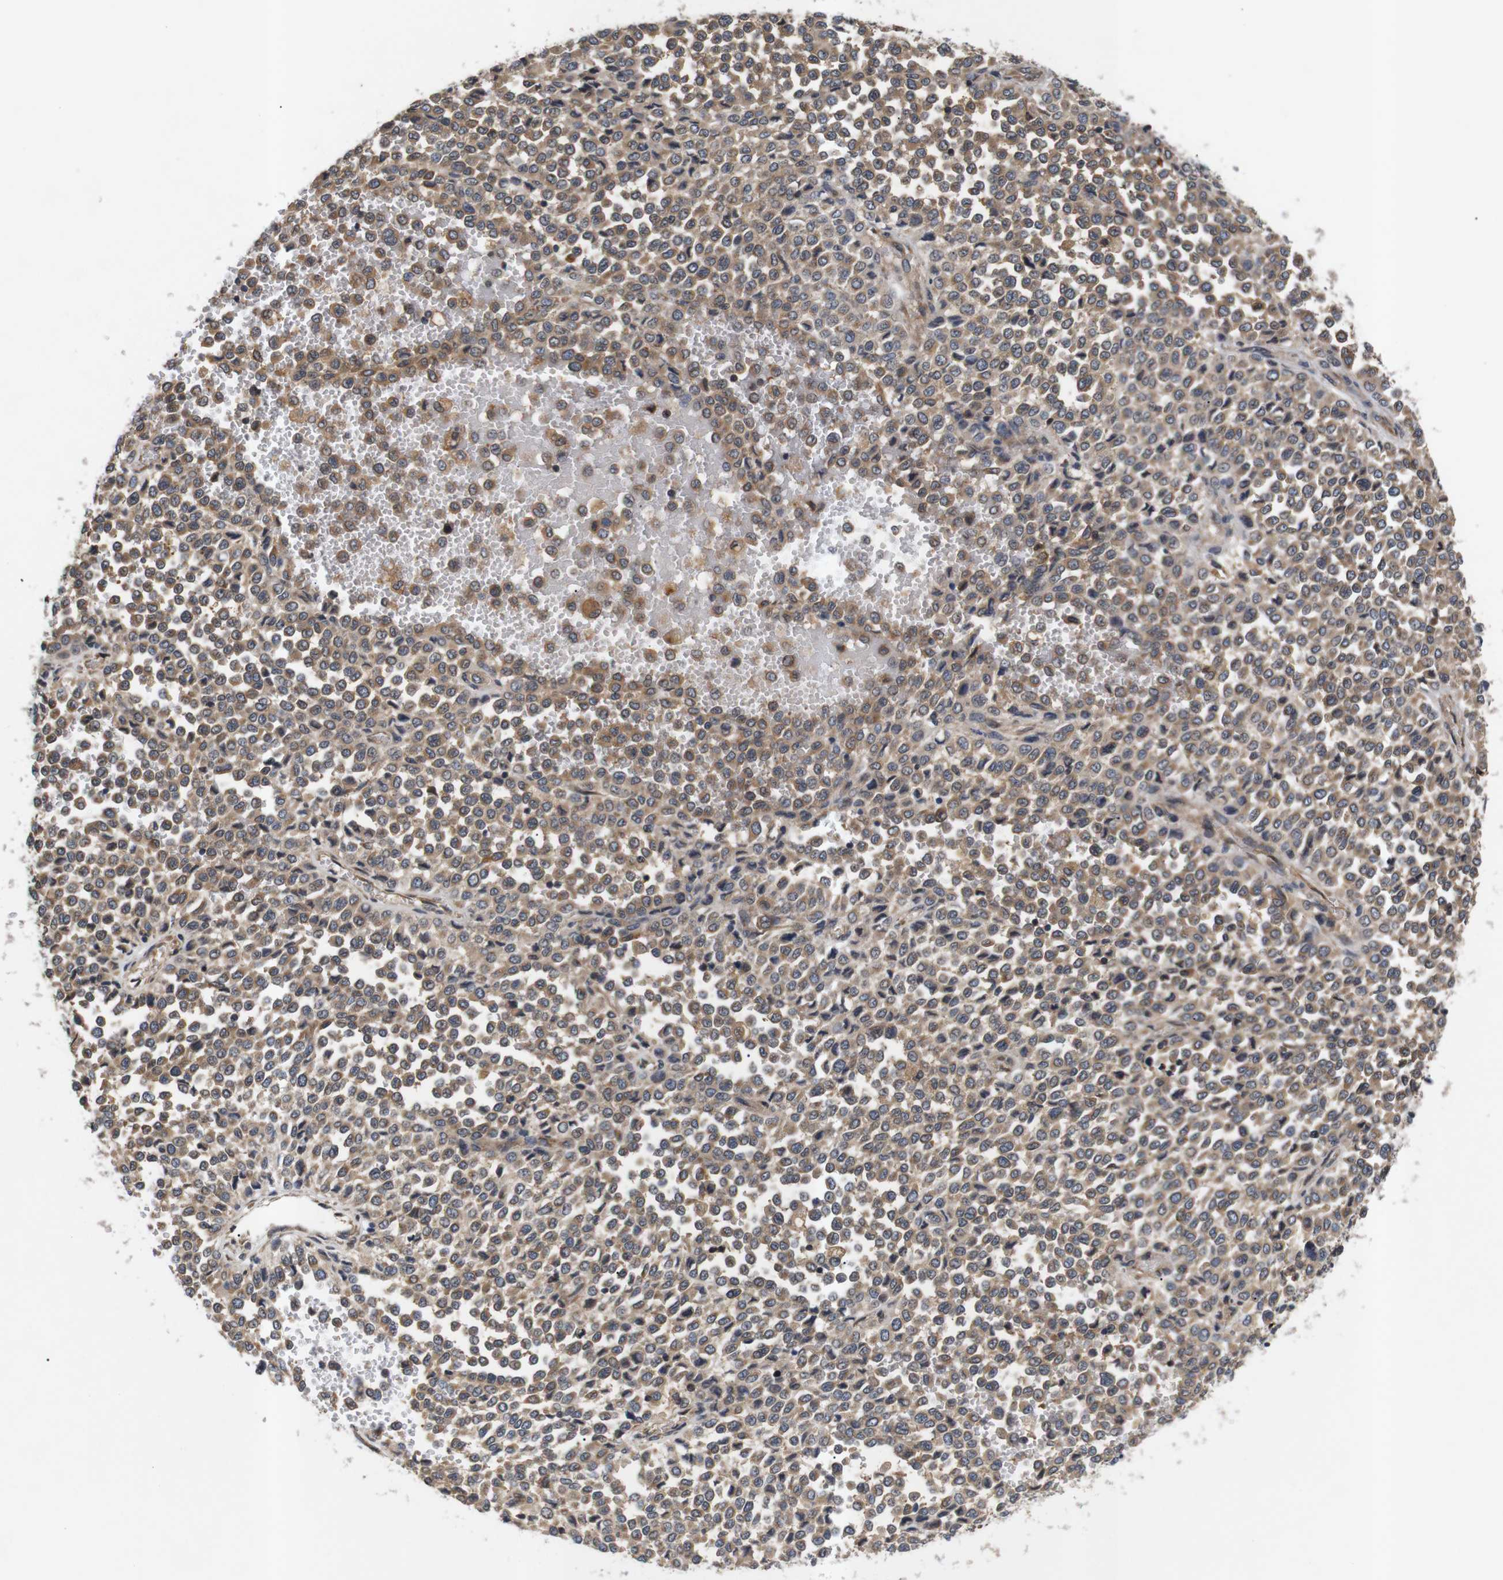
{"staining": {"intensity": "moderate", "quantity": ">75%", "location": "cytoplasmic/membranous"}, "tissue": "melanoma", "cell_type": "Tumor cells", "image_type": "cancer", "snomed": [{"axis": "morphology", "description": "Malignant melanoma, Metastatic site"}, {"axis": "topography", "description": "Pancreas"}], "caption": "DAB (3,3'-diaminobenzidine) immunohistochemical staining of human melanoma exhibits moderate cytoplasmic/membranous protein staining in about >75% of tumor cells. The staining was performed using DAB to visualize the protein expression in brown, while the nuclei were stained in blue with hematoxylin (Magnification: 20x).", "gene": "RIPK1", "patient": {"sex": "female", "age": 30}}